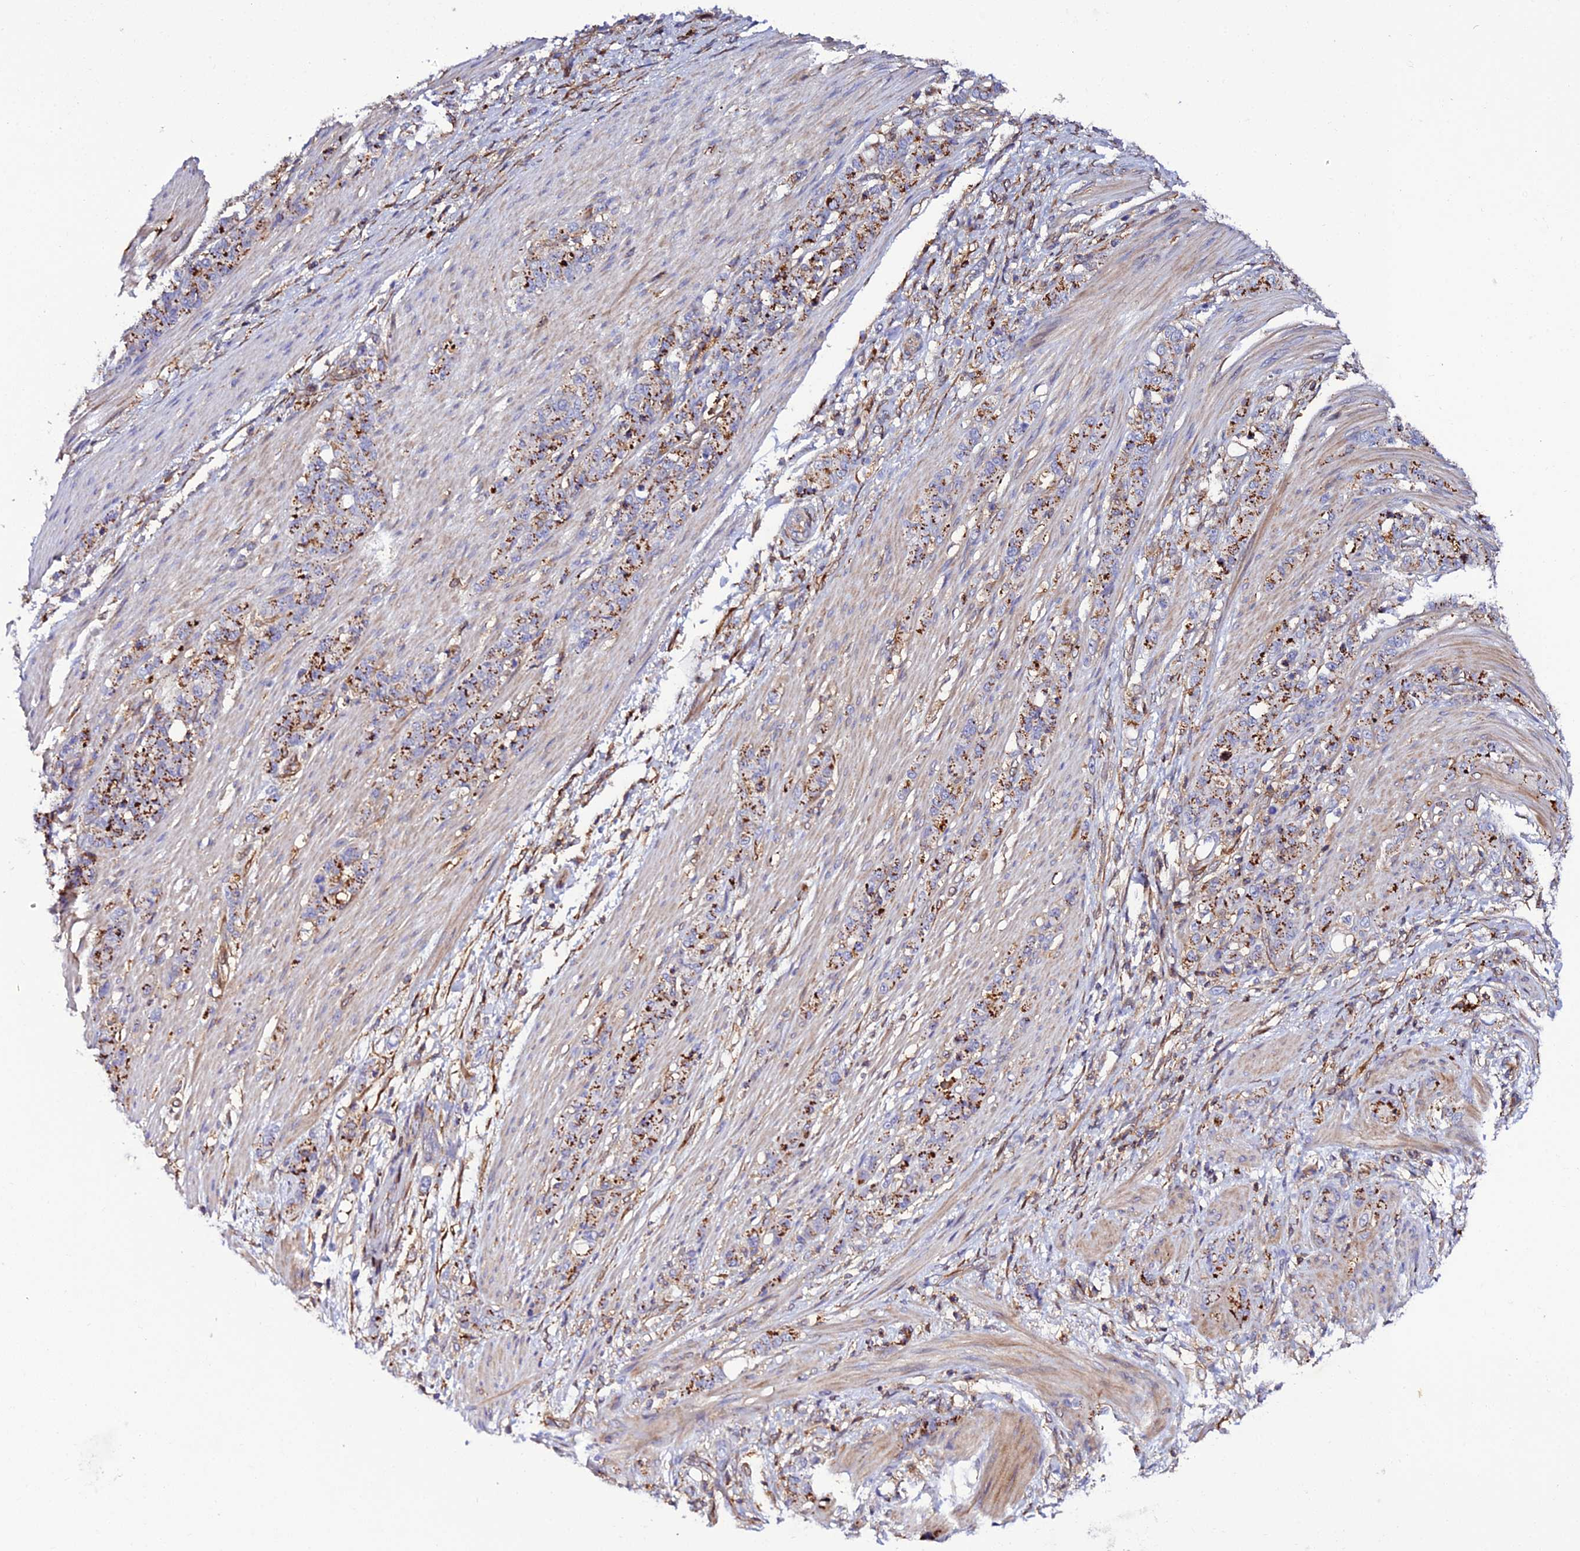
{"staining": {"intensity": "strong", "quantity": ">75%", "location": "cytoplasmic/membranous"}, "tissue": "stomach cancer", "cell_type": "Tumor cells", "image_type": "cancer", "snomed": [{"axis": "morphology", "description": "Adenocarcinoma, NOS"}, {"axis": "topography", "description": "Stomach"}], "caption": "IHC staining of adenocarcinoma (stomach), which reveals high levels of strong cytoplasmic/membranous staining in about >75% of tumor cells indicating strong cytoplasmic/membranous protein staining. The staining was performed using DAB (brown) for protein detection and nuclei were counterstained in hematoxylin (blue).", "gene": "TRPV2", "patient": {"sex": "female", "age": 79}}